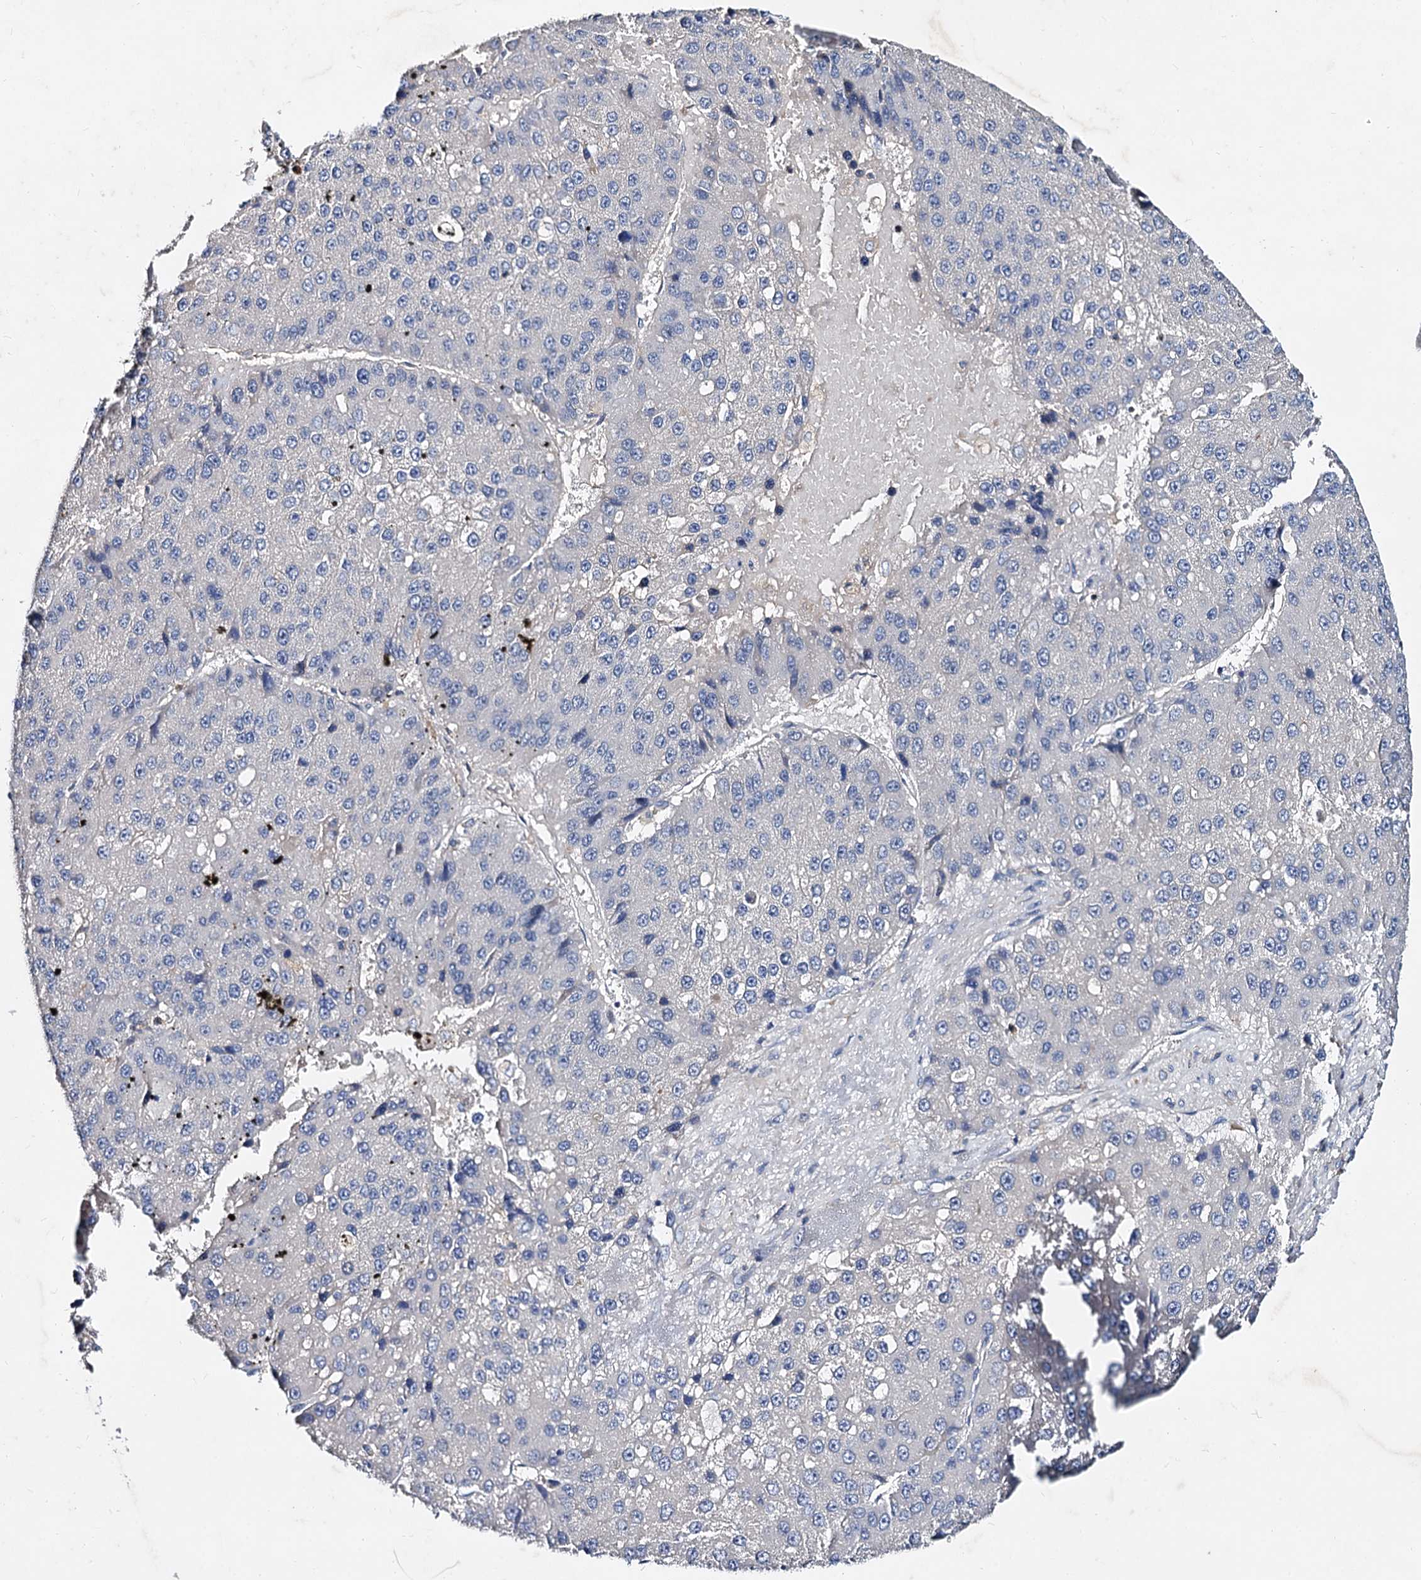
{"staining": {"intensity": "negative", "quantity": "none", "location": "none"}, "tissue": "liver cancer", "cell_type": "Tumor cells", "image_type": "cancer", "snomed": [{"axis": "morphology", "description": "Carcinoma, Hepatocellular, NOS"}, {"axis": "topography", "description": "Liver"}], "caption": "Tumor cells are negative for protein expression in human liver cancer. (Immunohistochemistry (ihc), brightfield microscopy, high magnification).", "gene": "HVCN1", "patient": {"sex": "female", "age": 73}}